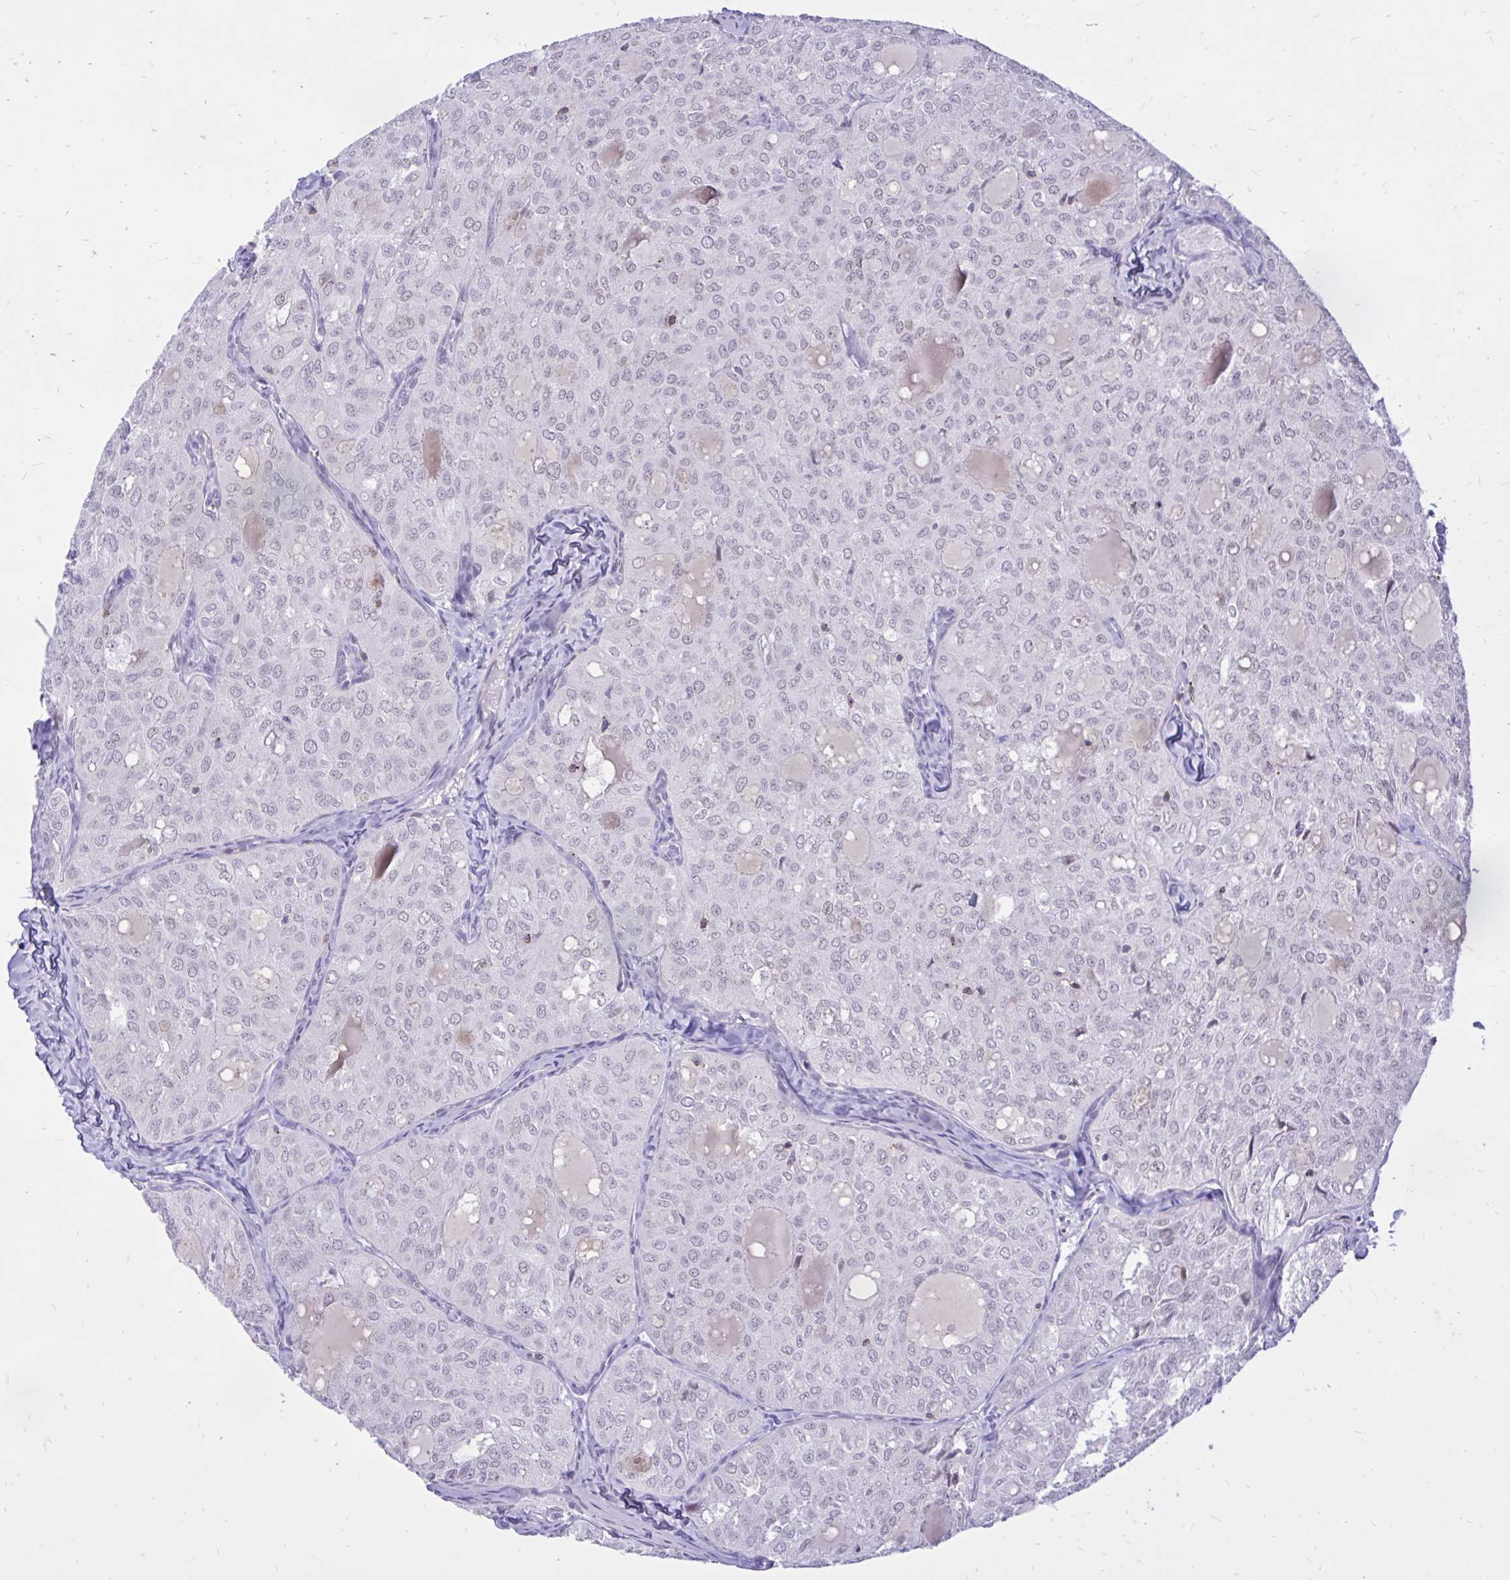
{"staining": {"intensity": "weak", "quantity": "<25%", "location": "nuclear"}, "tissue": "thyroid cancer", "cell_type": "Tumor cells", "image_type": "cancer", "snomed": [{"axis": "morphology", "description": "Follicular adenoma carcinoma, NOS"}, {"axis": "topography", "description": "Thyroid gland"}], "caption": "IHC micrograph of neoplastic tissue: thyroid cancer (follicular adenoma carcinoma) stained with DAB displays no significant protein expression in tumor cells.", "gene": "CXCL8", "patient": {"sex": "male", "age": 75}}